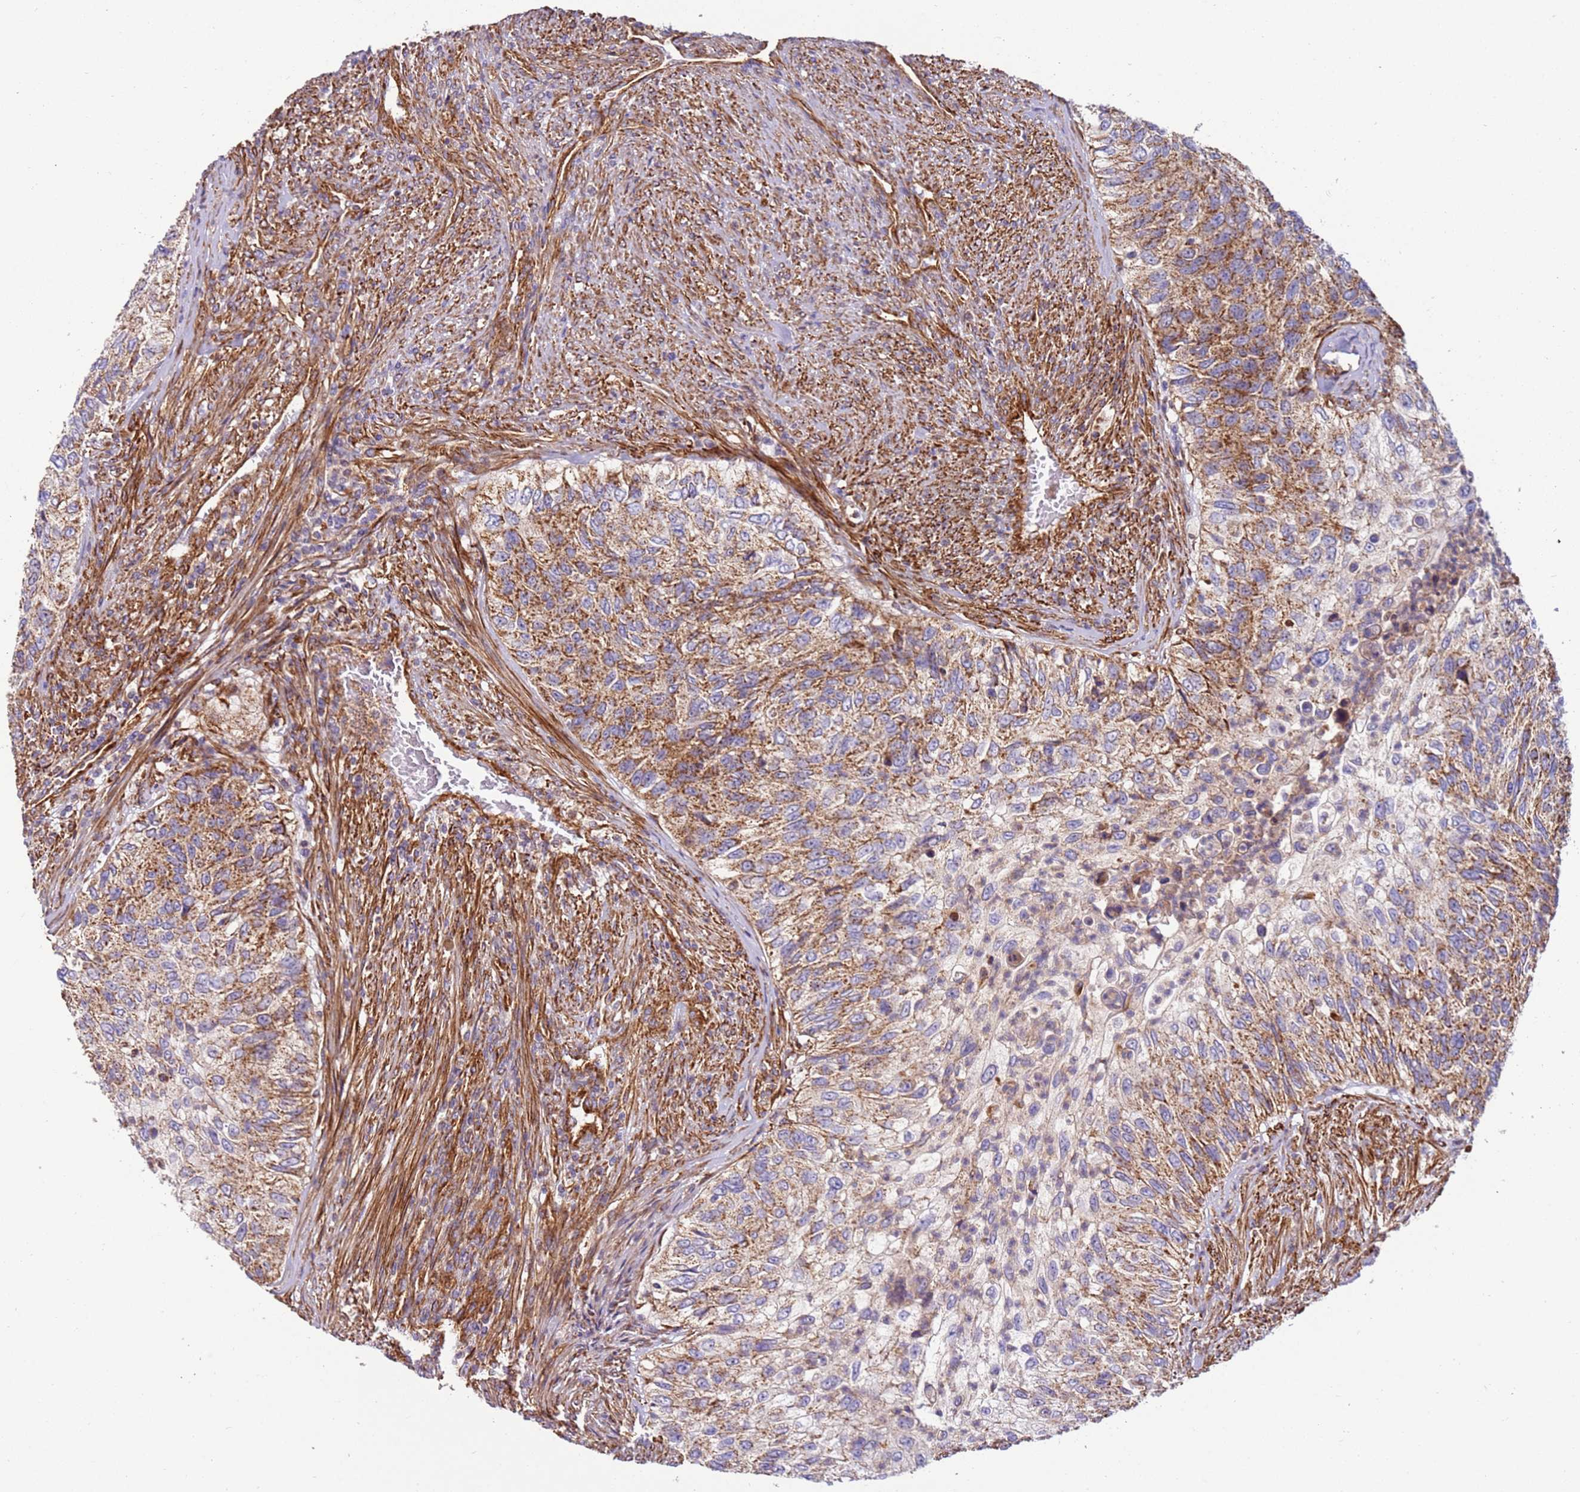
{"staining": {"intensity": "moderate", "quantity": "25%-75%", "location": "cytoplasmic/membranous"}, "tissue": "urothelial cancer", "cell_type": "Tumor cells", "image_type": "cancer", "snomed": [{"axis": "morphology", "description": "Urothelial carcinoma, High grade"}, {"axis": "topography", "description": "Urinary bladder"}], "caption": "Brown immunohistochemical staining in human high-grade urothelial carcinoma exhibits moderate cytoplasmic/membranous staining in about 25%-75% of tumor cells. (IHC, brightfield microscopy, high magnification).", "gene": "MRPL20", "patient": {"sex": "female", "age": 60}}